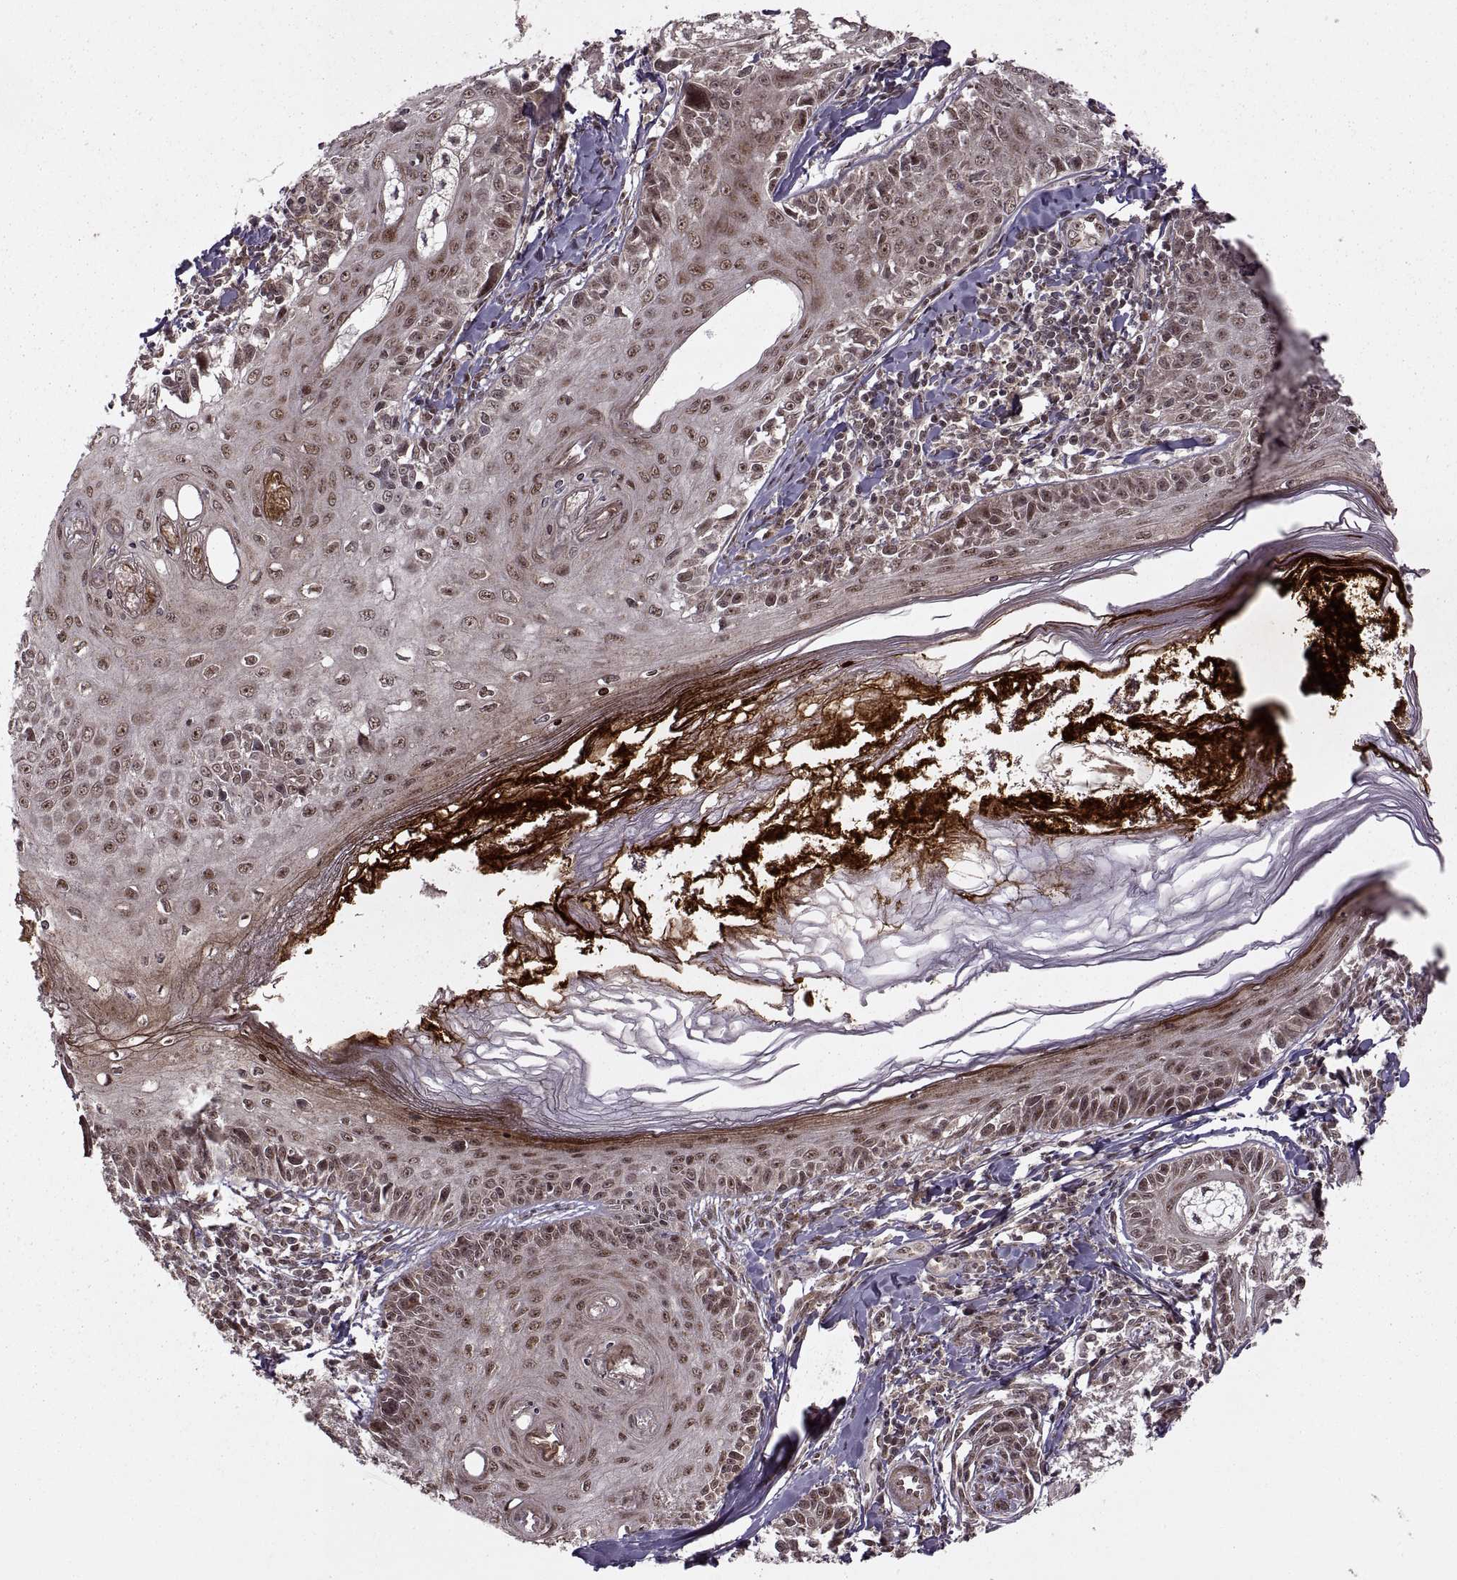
{"staining": {"intensity": "weak", "quantity": ">75%", "location": "nuclear"}, "tissue": "melanoma", "cell_type": "Tumor cells", "image_type": "cancer", "snomed": [{"axis": "morphology", "description": "Malignant melanoma, NOS"}, {"axis": "topography", "description": "Skin"}], "caption": "Immunohistochemistry histopathology image of neoplastic tissue: human malignant melanoma stained using immunohistochemistry shows low levels of weak protein expression localized specifically in the nuclear of tumor cells, appearing as a nuclear brown color.", "gene": "PTOV1", "patient": {"sex": "female", "age": 86}}